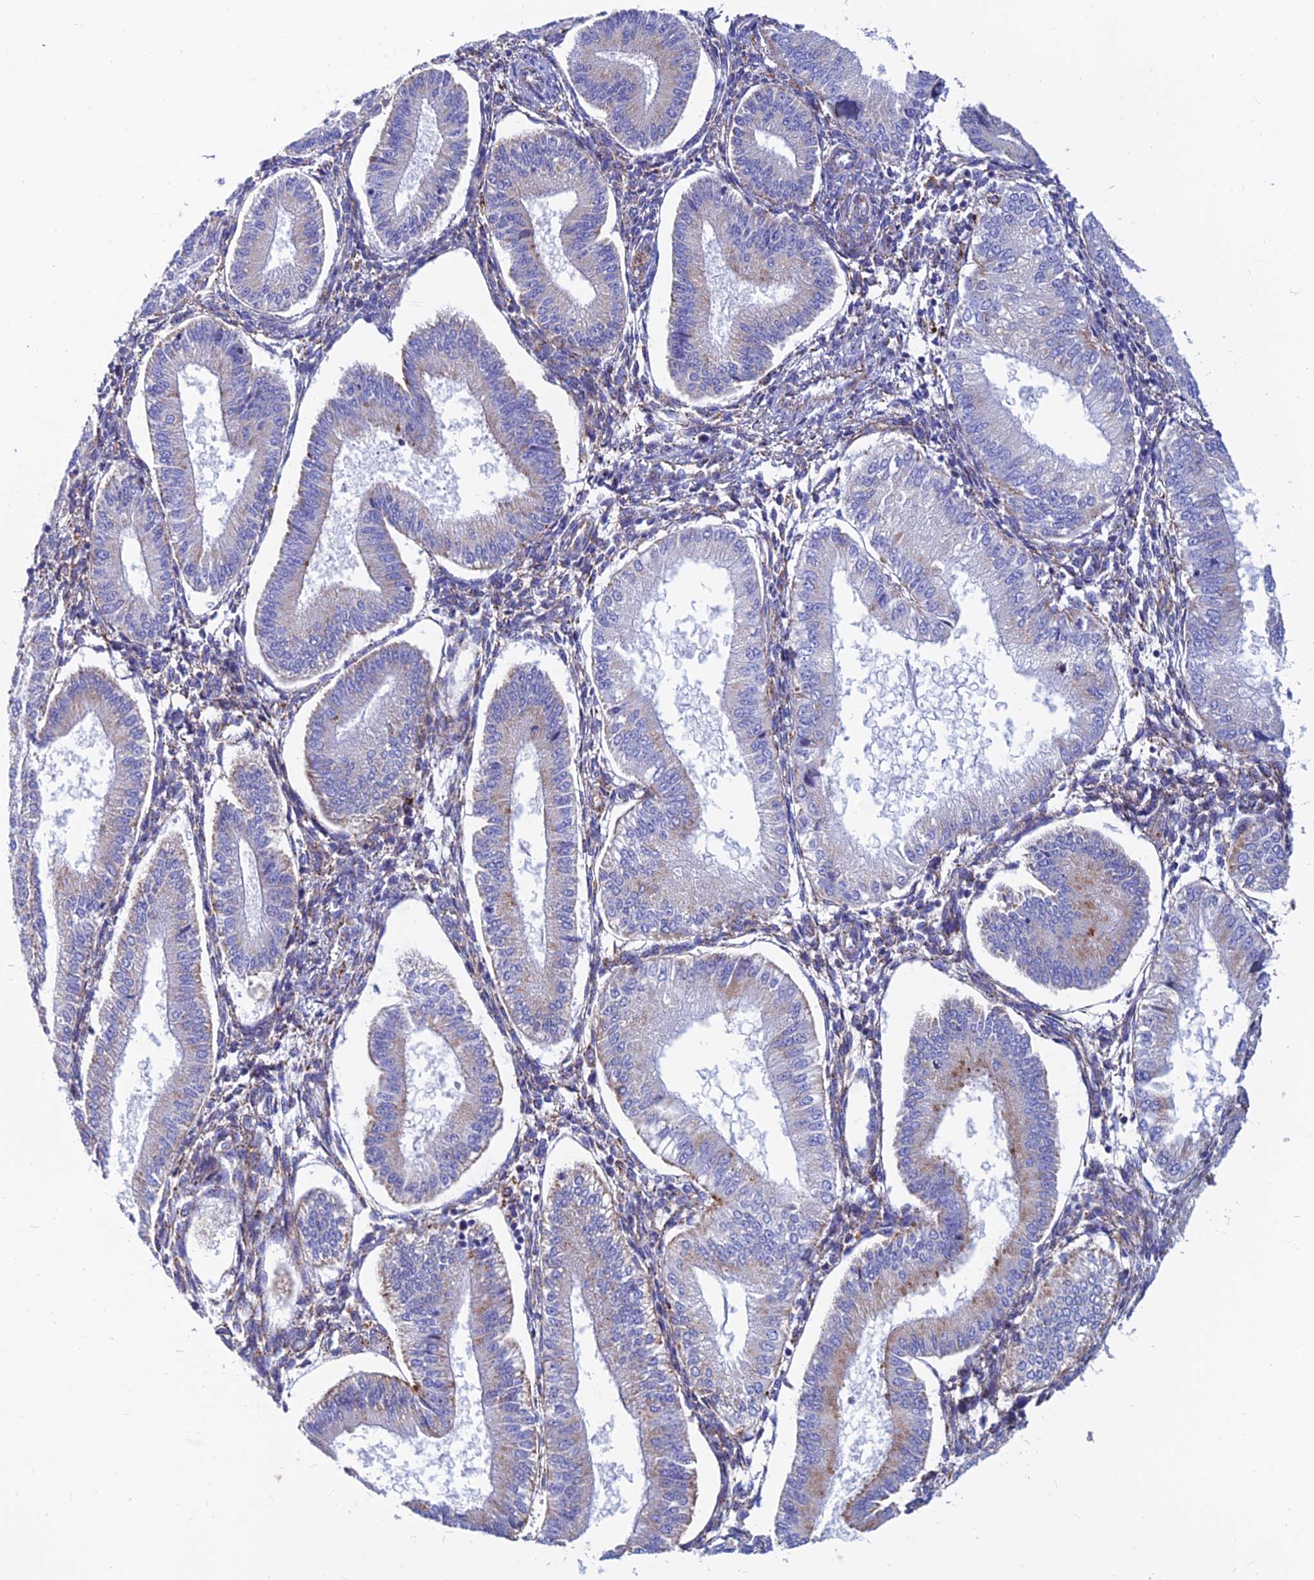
{"staining": {"intensity": "moderate", "quantity": "<25%", "location": "cytoplasmic/membranous"}, "tissue": "endometrium", "cell_type": "Cells in endometrial stroma", "image_type": "normal", "snomed": [{"axis": "morphology", "description": "Normal tissue, NOS"}, {"axis": "topography", "description": "Endometrium"}], "caption": "Approximately <25% of cells in endometrial stroma in normal human endometrium demonstrate moderate cytoplasmic/membranous protein positivity as visualized by brown immunohistochemical staining.", "gene": "SPNS1", "patient": {"sex": "female", "age": 39}}